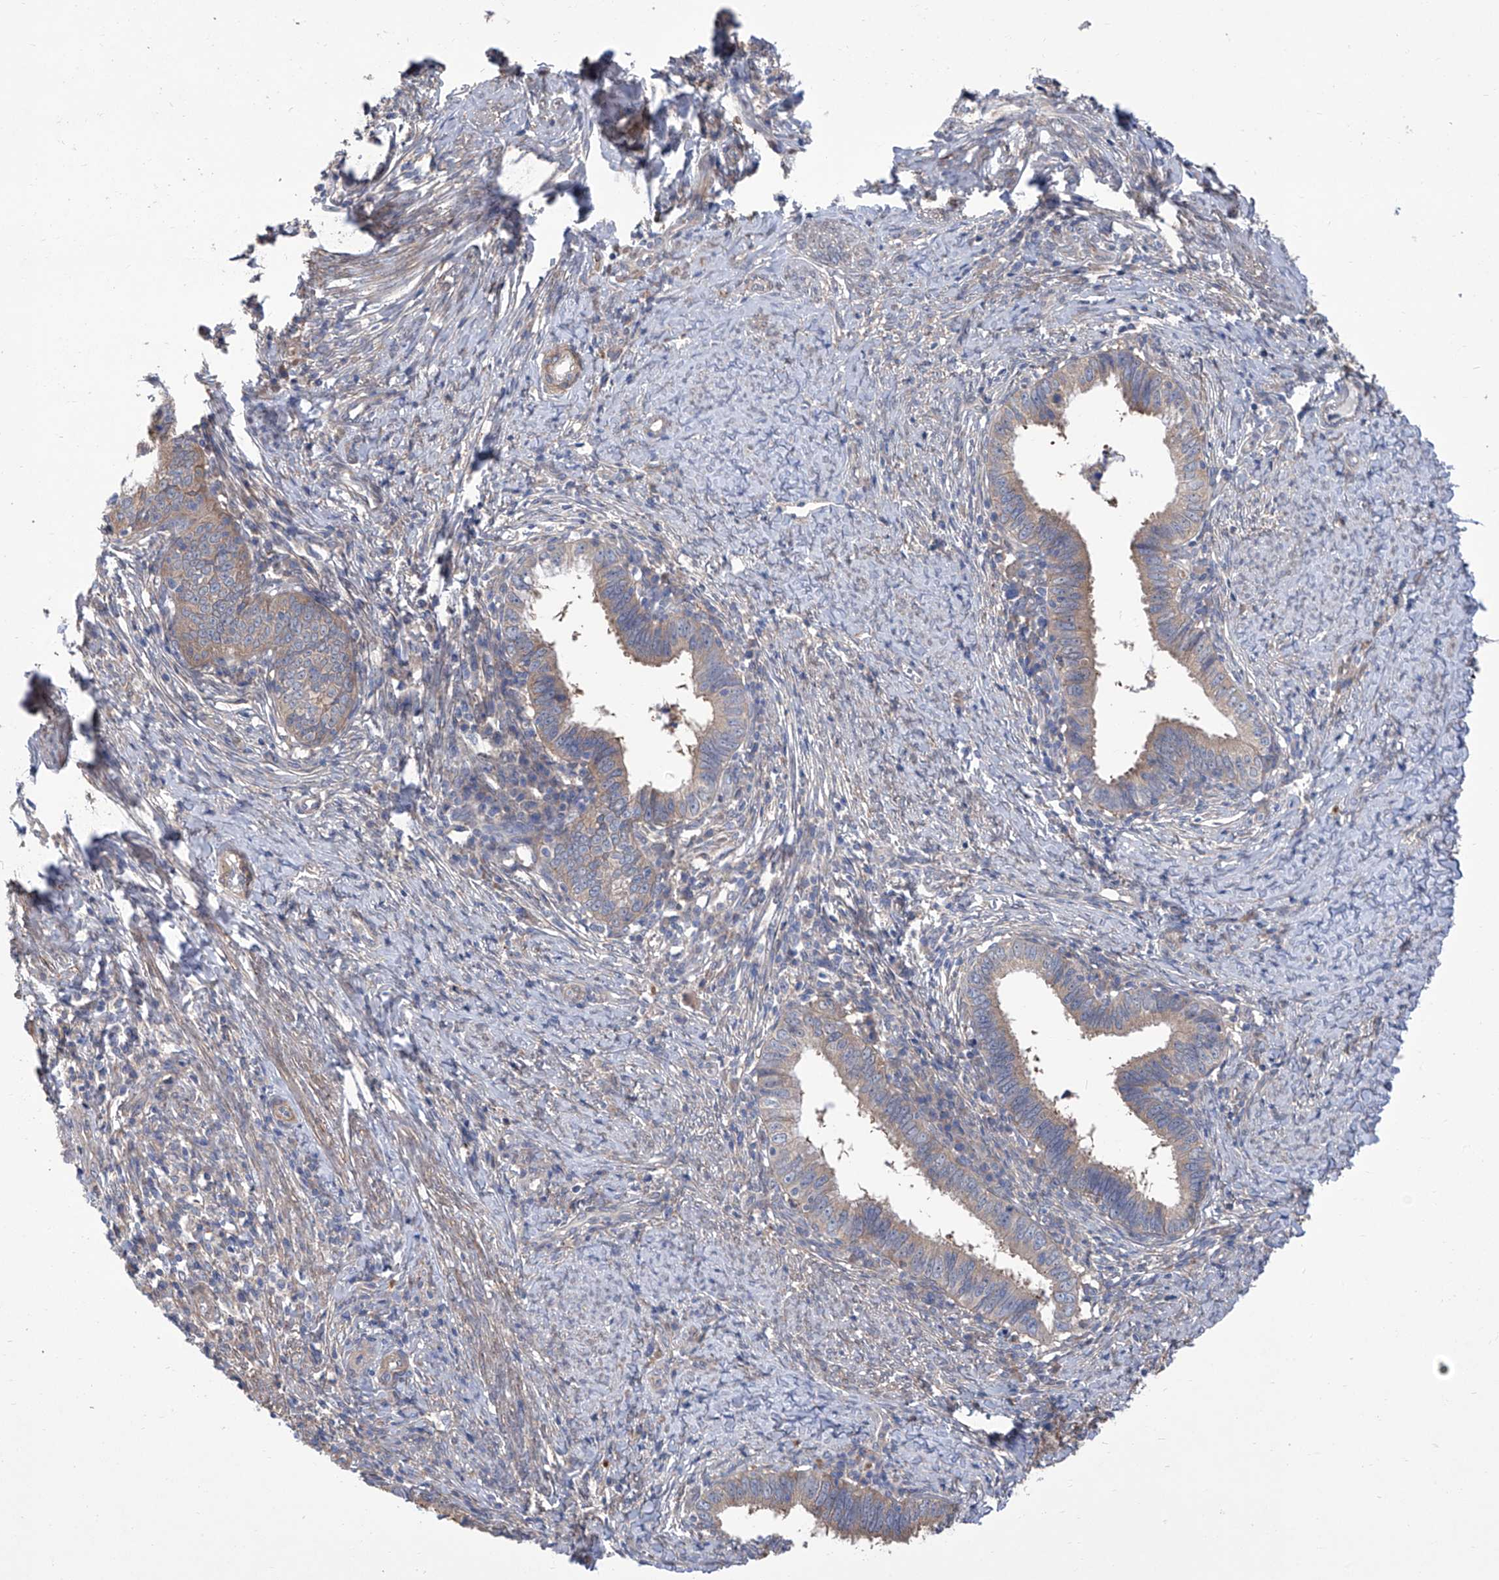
{"staining": {"intensity": "weak", "quantity": ">75%", "location": "cytoplasmic/membranous"}, "tissue": "cervical cancer", "cell_type": "Tumor cells", "image_type": "cancer", "snomed": [{"axis": "morphology", "description": "Adenocarcinoma, NOS"}, {"axis": "topography", "description": "Cervix"}], "caption": "This is a micrograph of IHC staining of cervical cancer (adenocarcinoma), which shows weak staining in the cytoplasmic/membranous of tumor cells.", "gene": "SMS", "patient": {"sex": "female", "age": 36}}